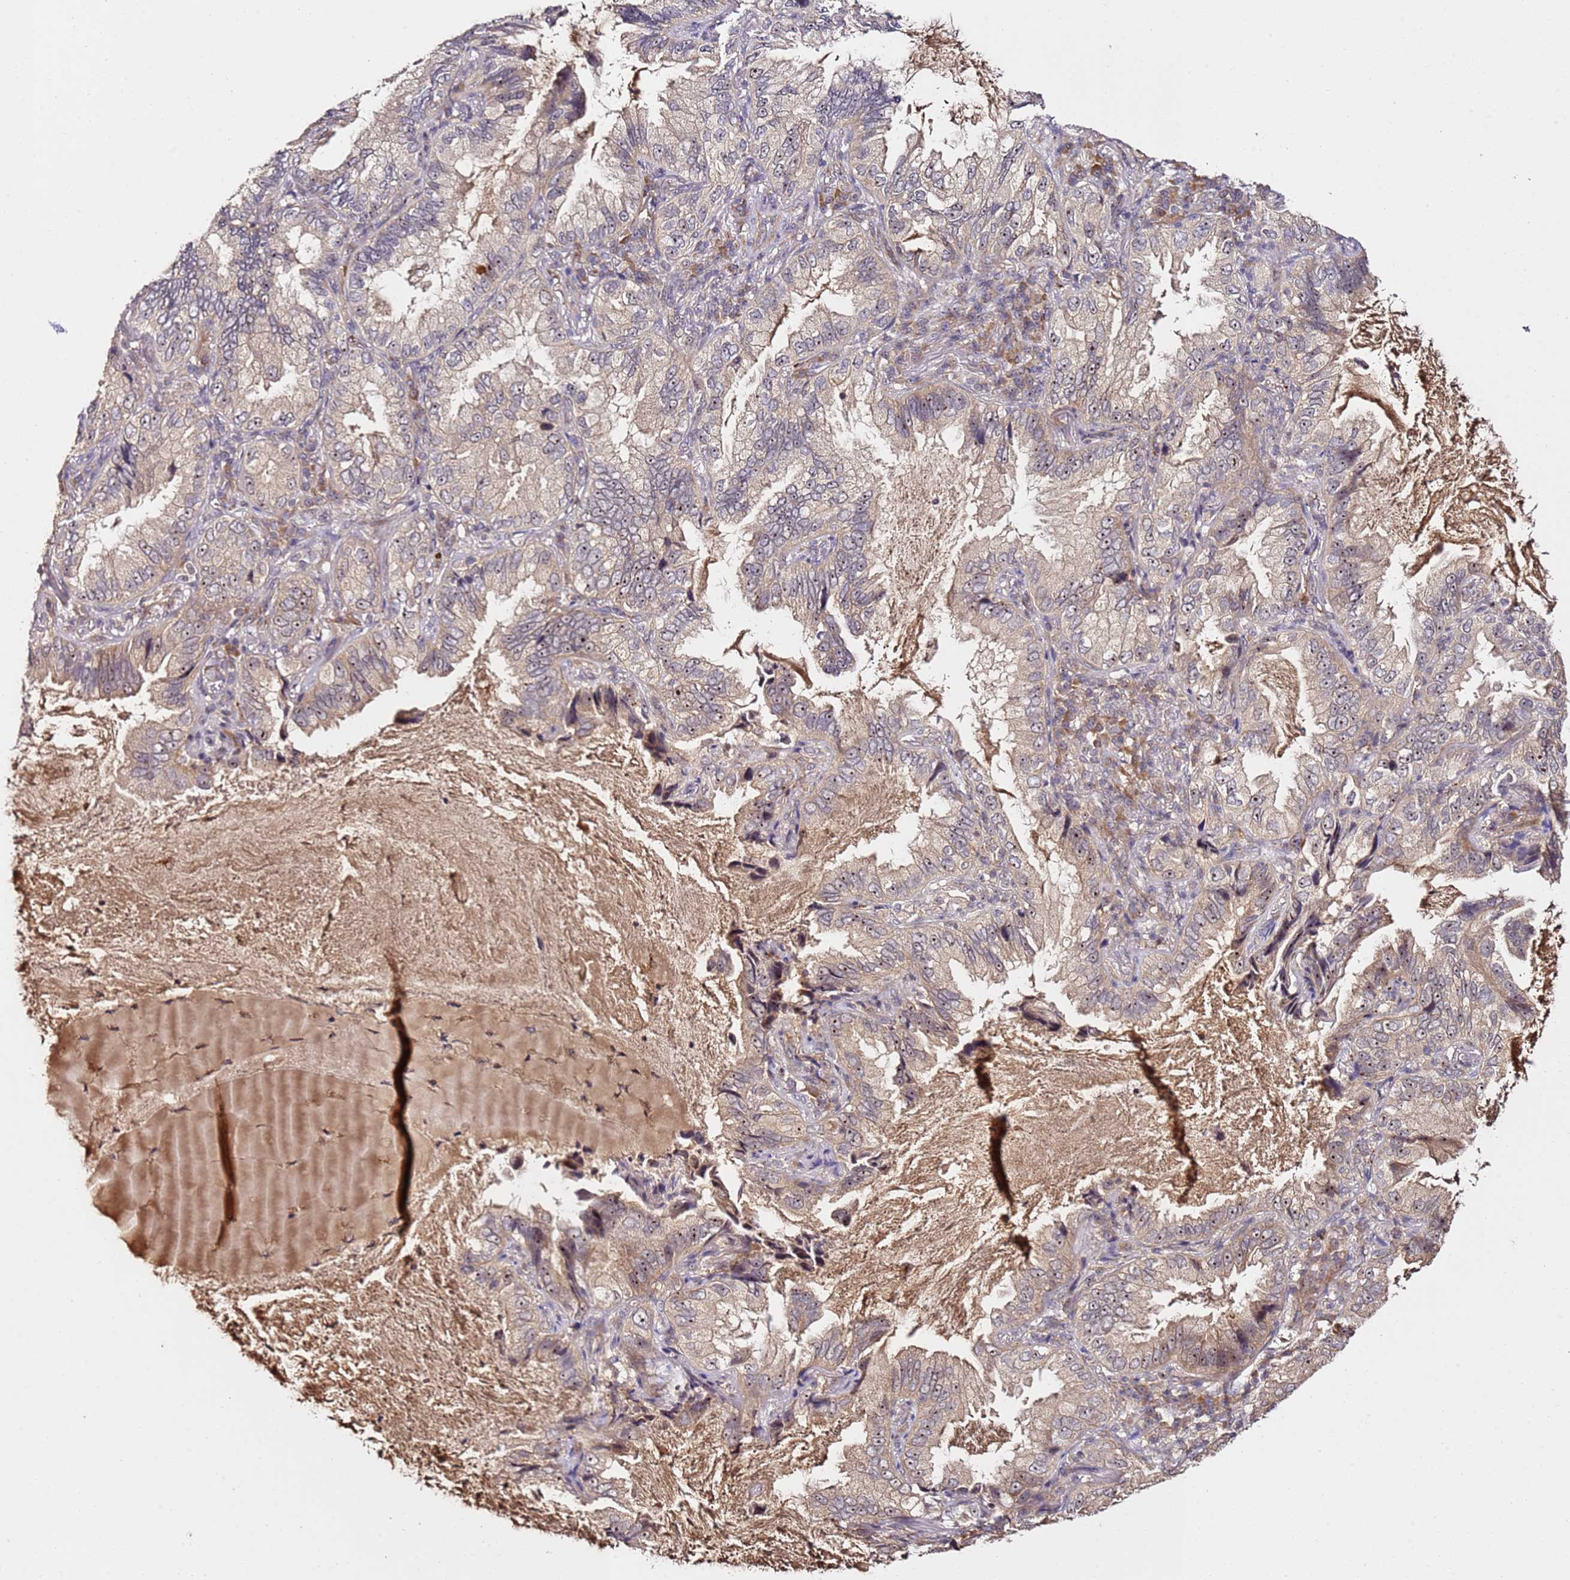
{"staining": {"intensity": "weak", "quantity": "25%-75%", "location": "cytoplasmic/membranous,nuclear"}, "tissue": "lung cancer", "cell_type": "Tumor cells", "image_type": "cancer", "snomed": [{"axis": "morphology", "description": "Adenocarcinoma, NOS"}, {"axis": "topography", "description": "Lung"}], "caption": "Immunohistochemical staining of human lung cancer reveals weak cytoplasmic/membranous and nuclear protein expression in about 25%-75% of tumor cells.", "gene": "DDX27", "patient": {"sex": "female", "age": 69}}